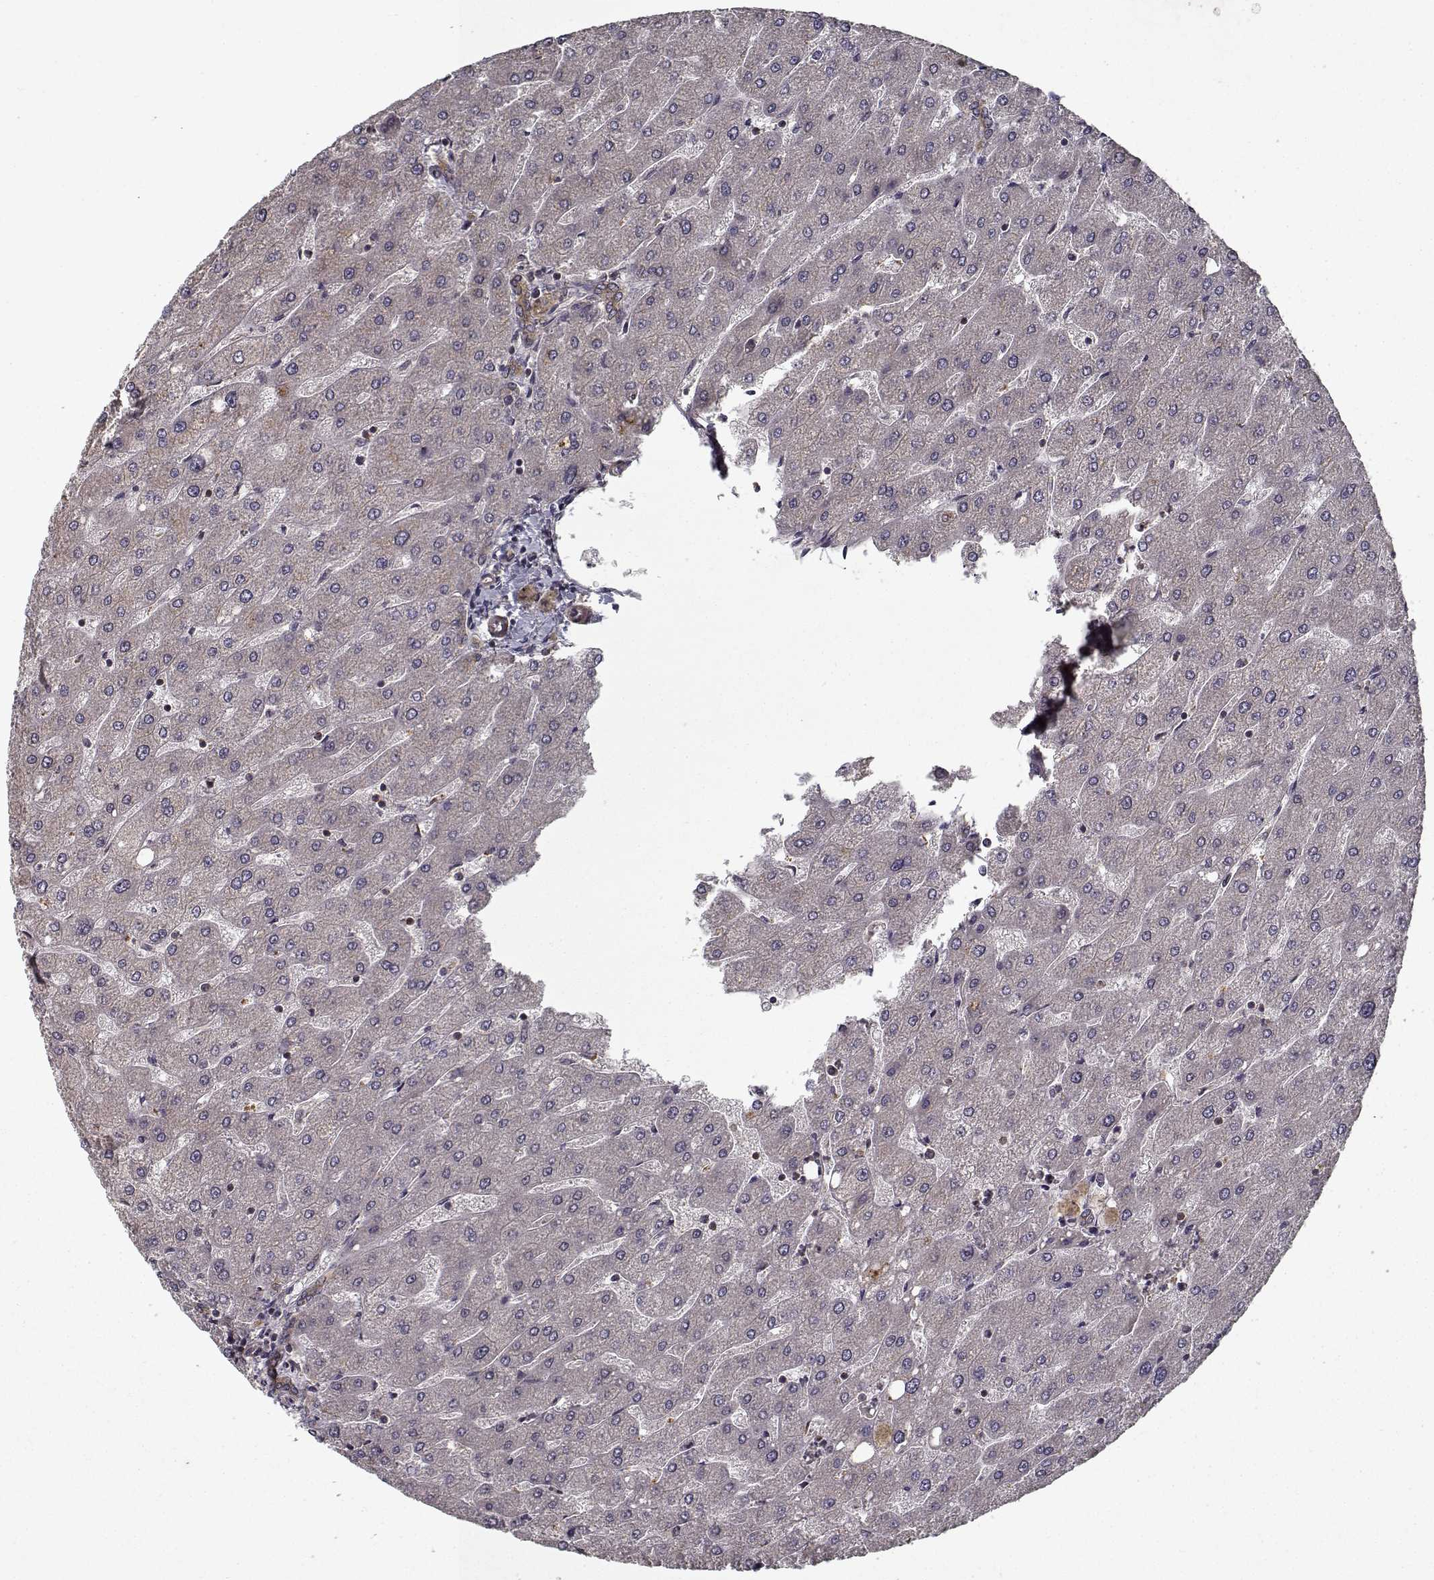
{"staining": {"intensity": "moderate", "quantity": ">75%", "location": "cytoplasmic/membranous"}, "tissue": "liver", "cell_type": "Cholangiocytes", "image_type": "normal", "snomed": [{"axis": "morphology", "description": "Normal tissue, NOS"}, {"axis": "topography", "description": "Liver"}], "caption": "Liver stained with DAB immunohistochemistry (IHC) demonstrates medium levels of moderate cytoplasmic/membranous staining in approximately >75% of cholangiocytes. The protein of interest is shown in brown color, while the nuclei are stained blue.", "gene": "PPP1R12A", "patient": {"sex": "male", "age": 67}}